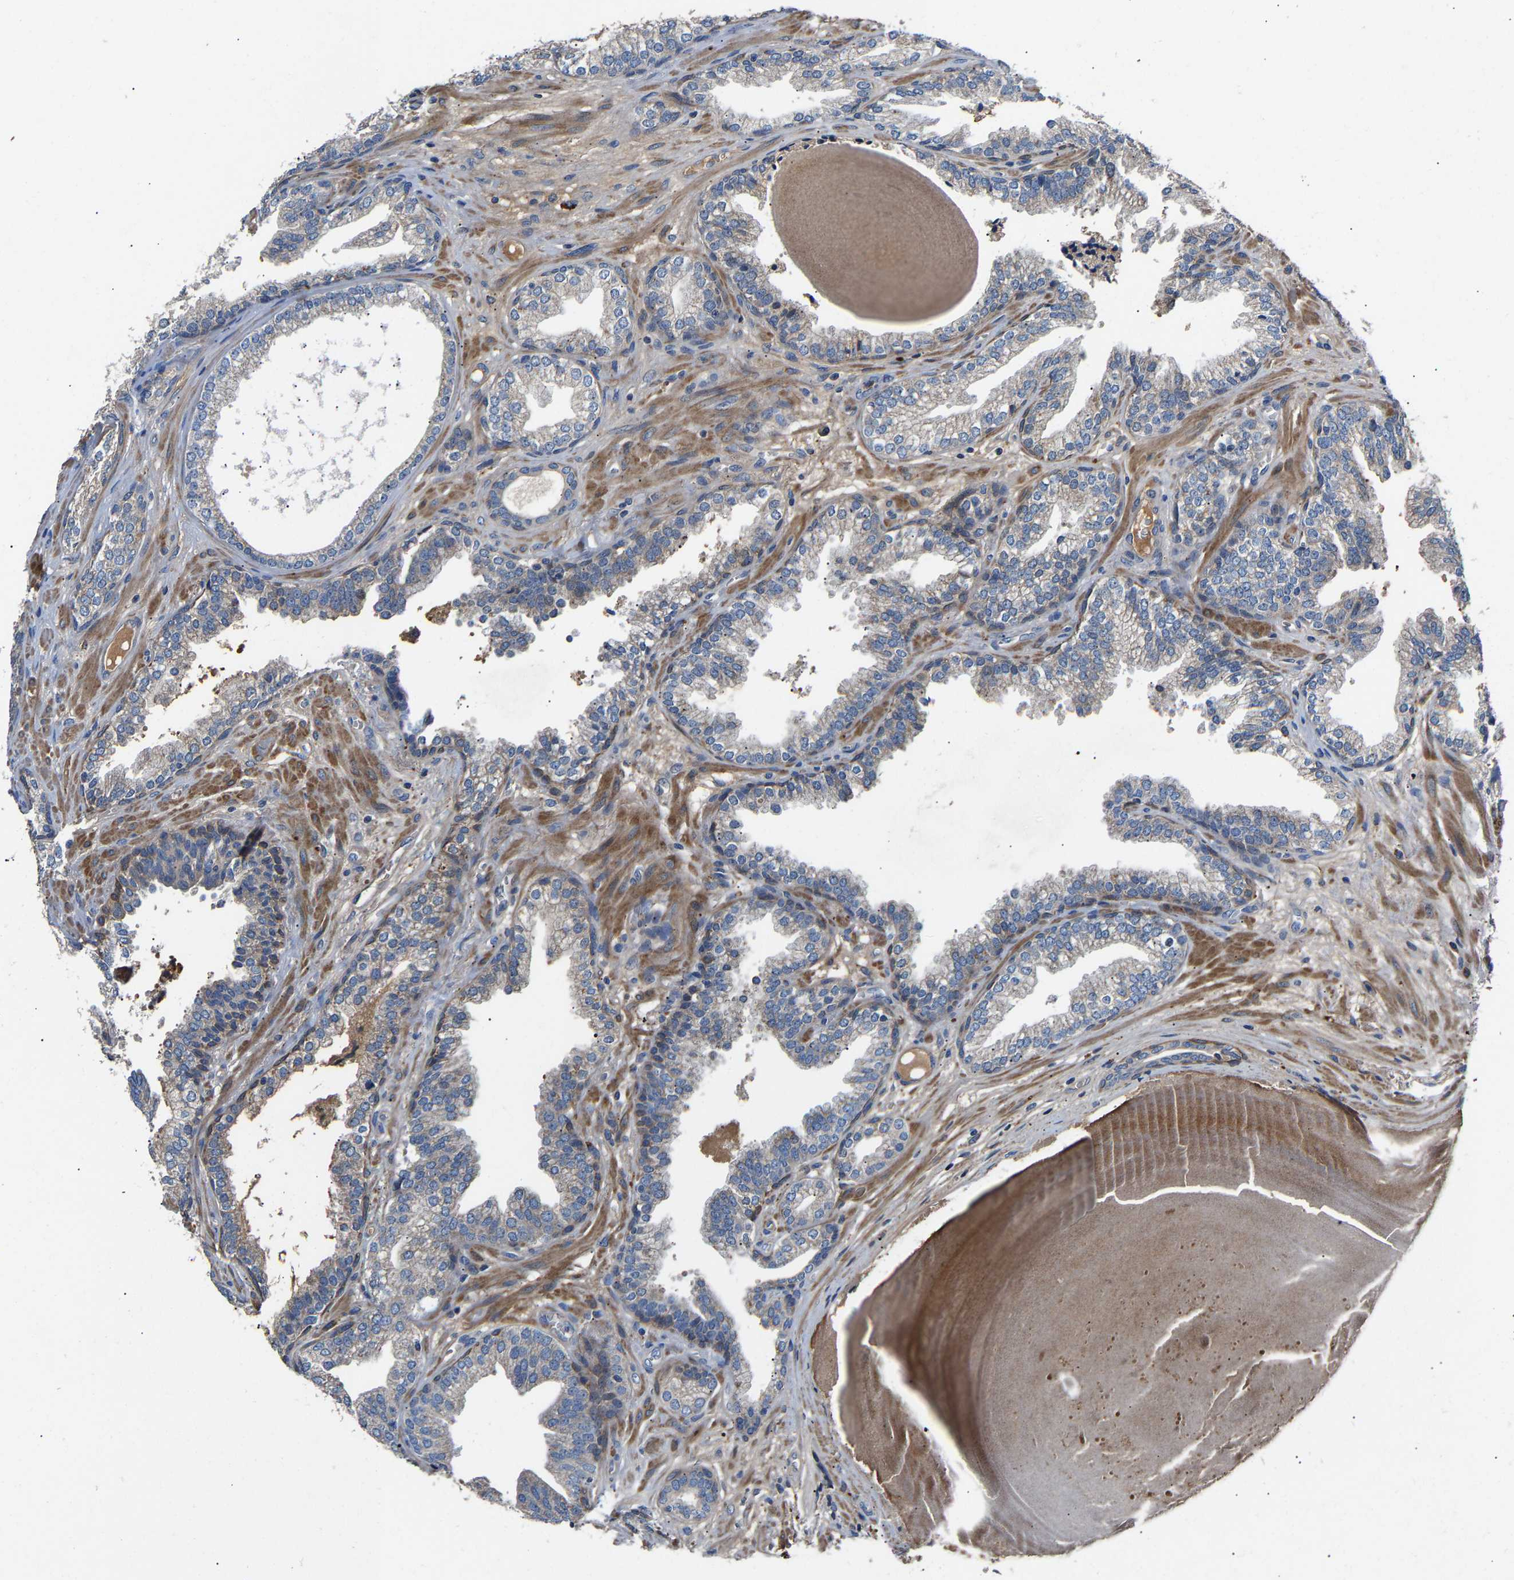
{"staining": {"intensity": "negative", "quantity": "none", "location": "none"}, "tissue": "prostate cancer", "cell_type": "Tumor cells", "image_type": "cancer", "snomed": [{"axis": "morphology", "description": "Adenocarcinoma, Low grade"}, {"axis": "topography", "description": "Prostate"}], "caption": "Tumor cells show no significant protein staining in prostate cancer (adenocarcinoma (low-grade)).", "gene": "CCDC171", "patient": {"sex": "male", "age": 65}}